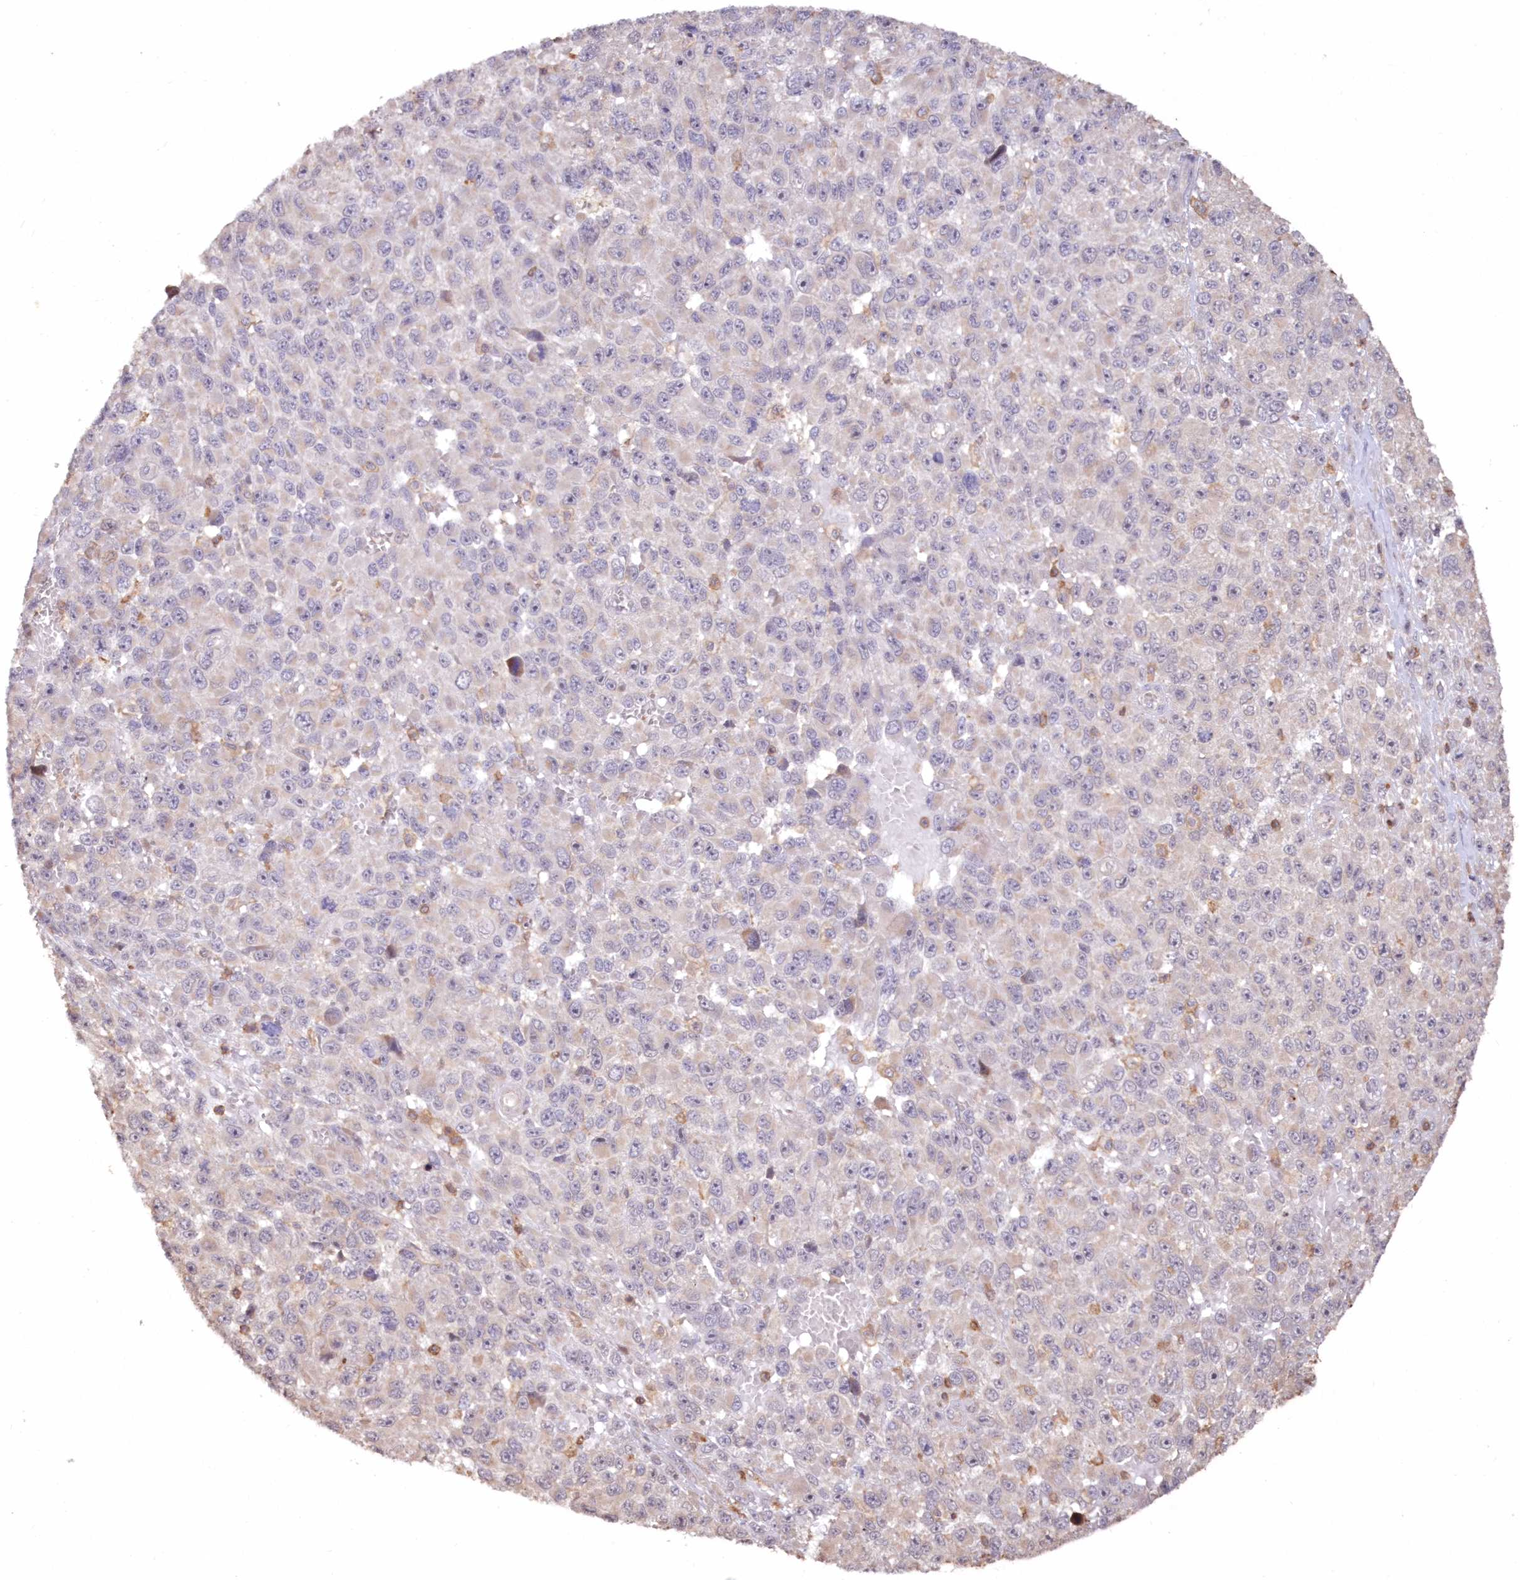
{"staining": {"intensity": "negative", "quantity": "none", "location": "none"}, "tissue": "melanoma", "cell_type": "Tumor cells", "image_type": "cancer", "snomed": [{"axis": "morphology", "description": "Malignant melanoma, NOS"}, {"axis": "topography", "description": "Skin"}], "caption": "Immunohistochemical staining of human melanoma shows no significant positivity in tumor cells.", "gene": "SNED1", "patient": {"sex": "female", "age": 96}}